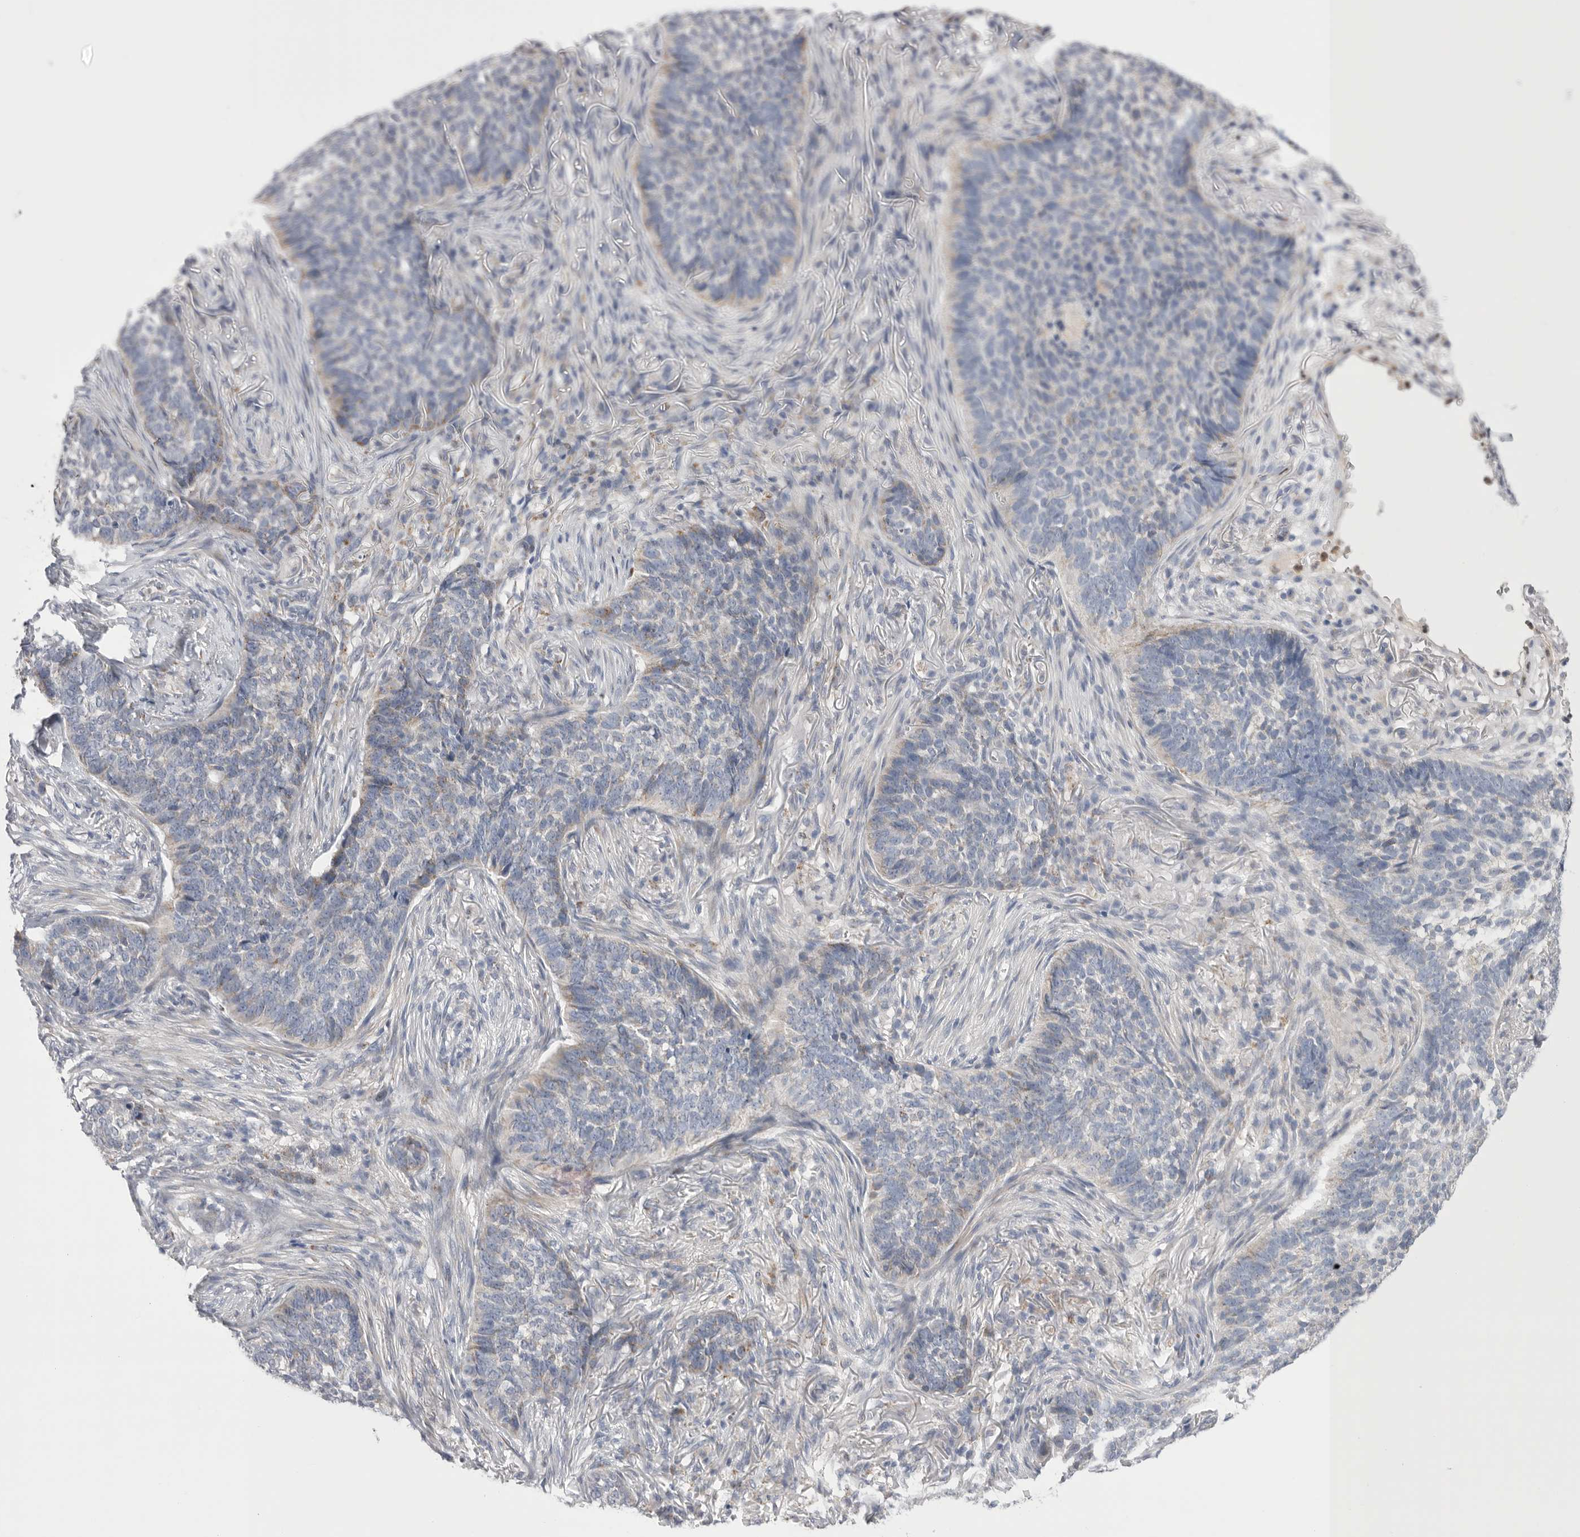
{"staining": {"intensity": "weak", "quantity": "<25%", "location": "cytoplasmic/membranous"}, "tissue": "skin cancer", "cell_type": "Tumor cells", "image_type": "cancer", "snomed": [{"axis": "morphology", "description": "Basal cell carcinoma"}, {"axis": "topography", "description": "Skin"}], "caption": "Histopathology image shows no significant protein positivity in tumor cells of basal cell carcinoma (skin). (DAB (3,3'-diaminobenzidine) immunohistochemistry with hematoxylin counter stain).", "gene": "CCDC126", "patient": {"sex": "male", "age": 85}}